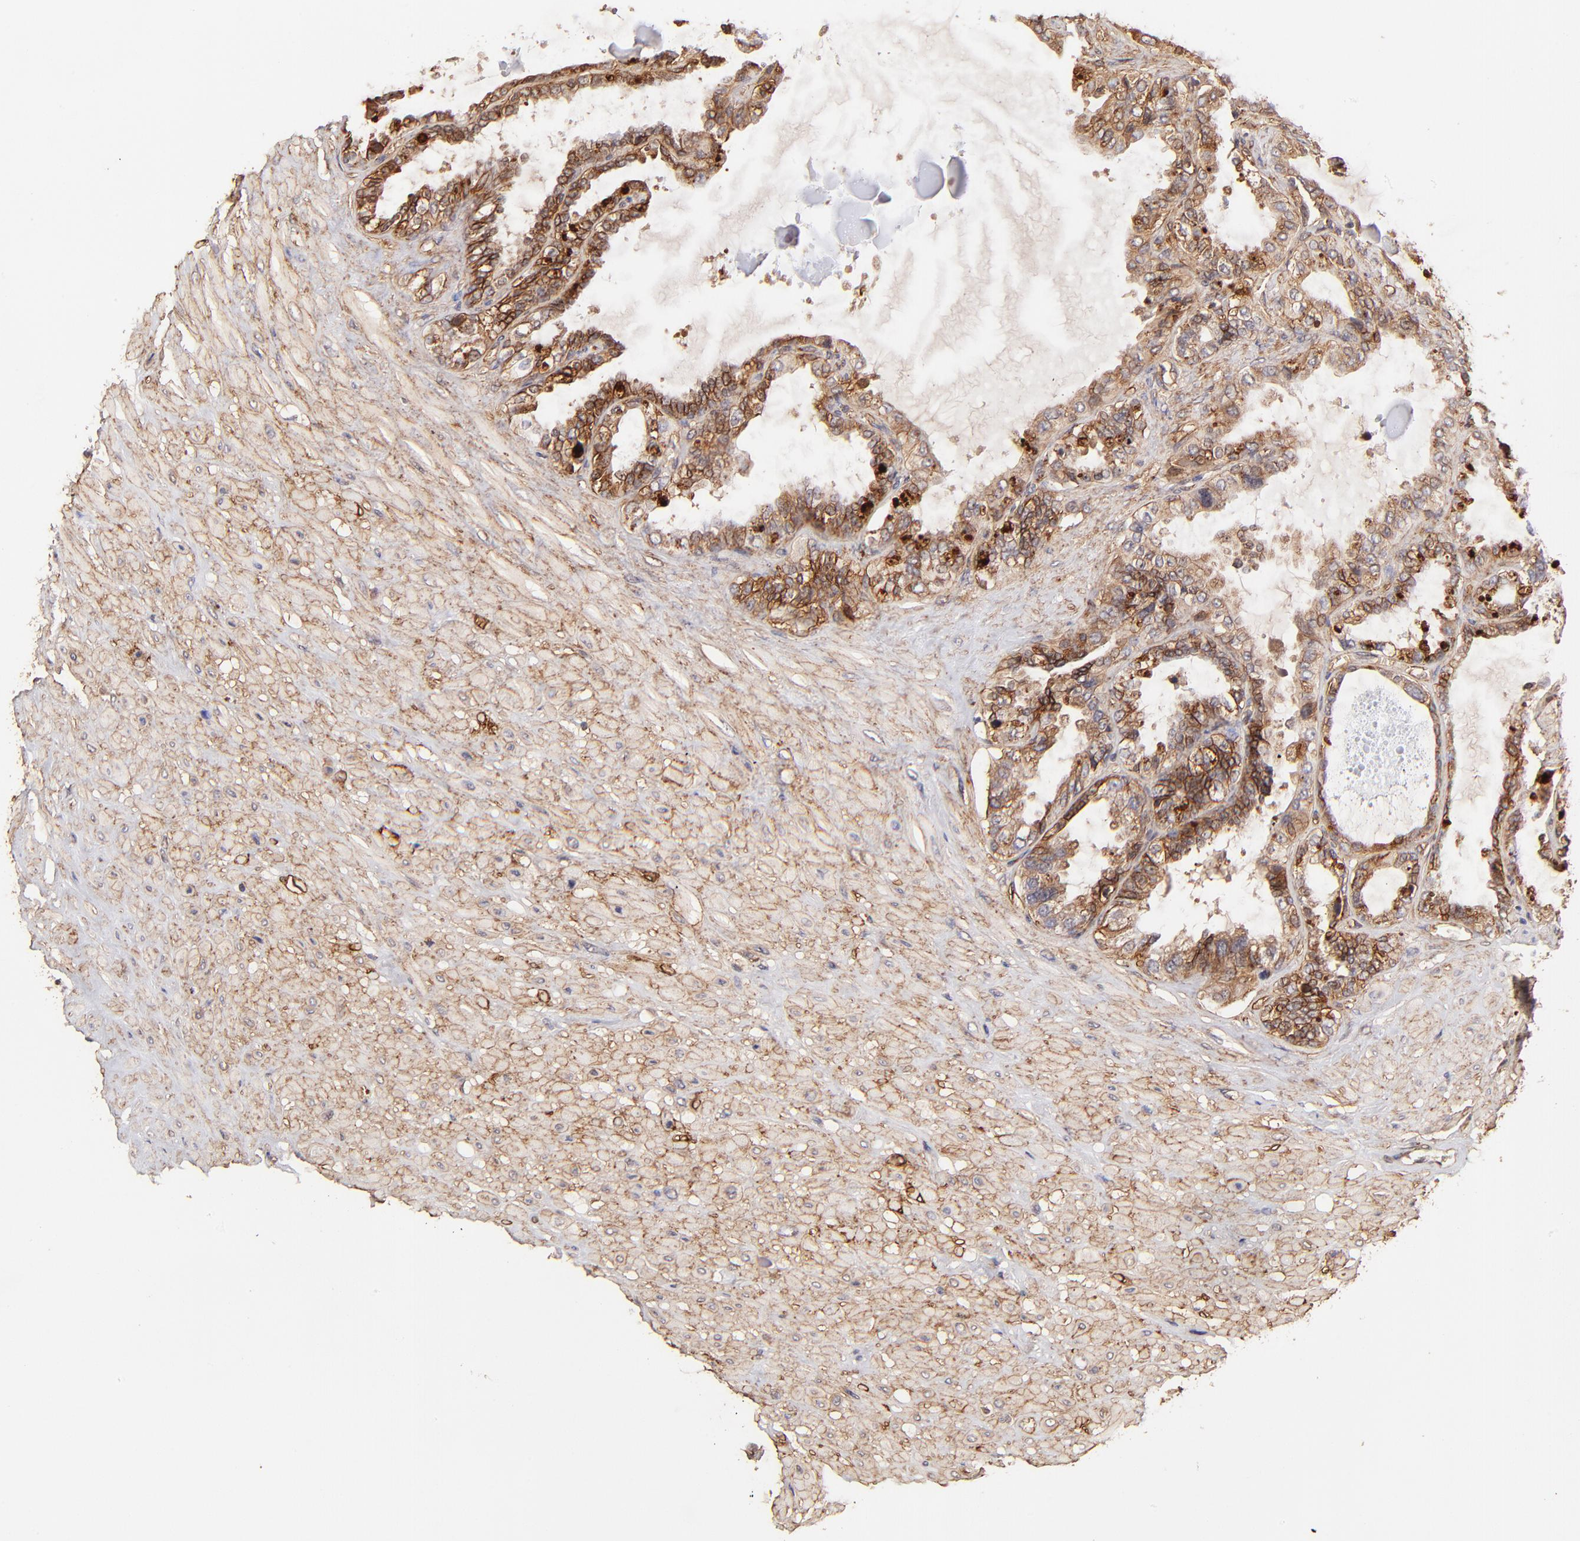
{"staining": {"intensity": "moderate", "quantity": ">75%", "location": "cytoplasmic/membranous"}, "tissue": "seminal vesicle", "cell_type": "Glandular cells", "image_type": "normal", "snomed": [{"axis": "morphology", "description": "Normal tissue, NOS"}, {"axis": "morphology", "description": "Inflammation, NOS"}, {"axis": "topography", "description": "Urinary bladder"}, {"axis": "topography", "description": "Prostate"}, {"axis": "topography", "description": "Seminal veicle"}], "caption": "A brown stain labels moderate cytoplasmic/membranous positivity of a protein in glandular cells of normal seminal vesicle. (Stains: DAB (3,3'-diaminobenzidine) in brown, nuclei in blue, Microscopy: brightfield microscopy at high magnification).", "gene": "ITGB1", "patient": {"sex": "male", "age": 82}}